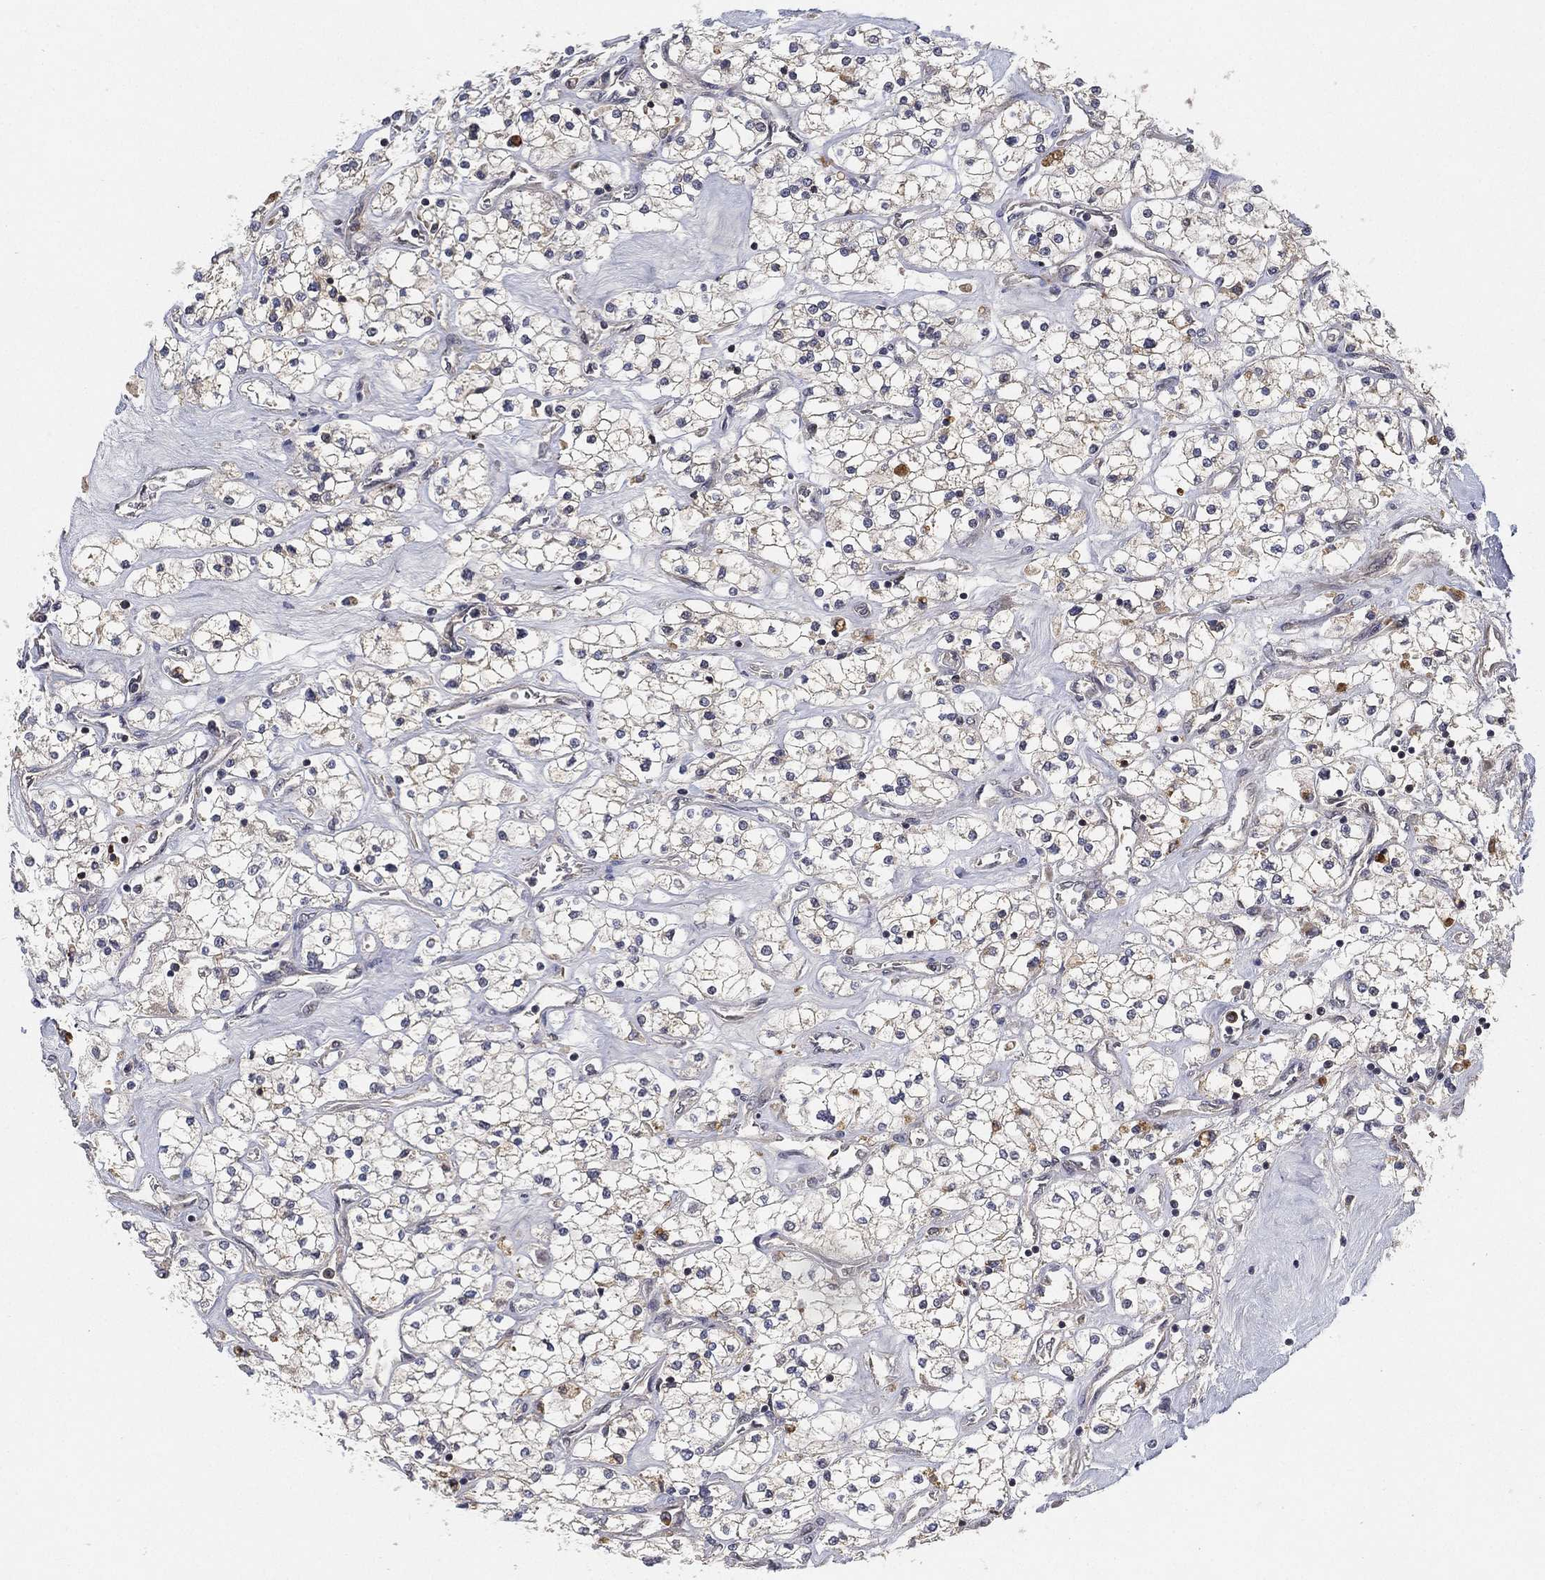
{"staining": {"intensity": "negative", "quantity": "none", "location": "none"}, "tissue": "renal cancer", "cell_type": "Tumor cells", "image_type": "cancer", "snomed": [{"axis": "morphology", "description": "Adenocarcinoma, NOS"}, {"axis": "topography", "description": "Kidney"}], "caption": "Immunohistochemical staining of renal adenocarcinoma reveals no significant expression in tumor cells. (DAB immunohistochemistry (IHC), high magnification).", "gene": "CFAP251", "patient": {"sex": "male", "age": 80}}